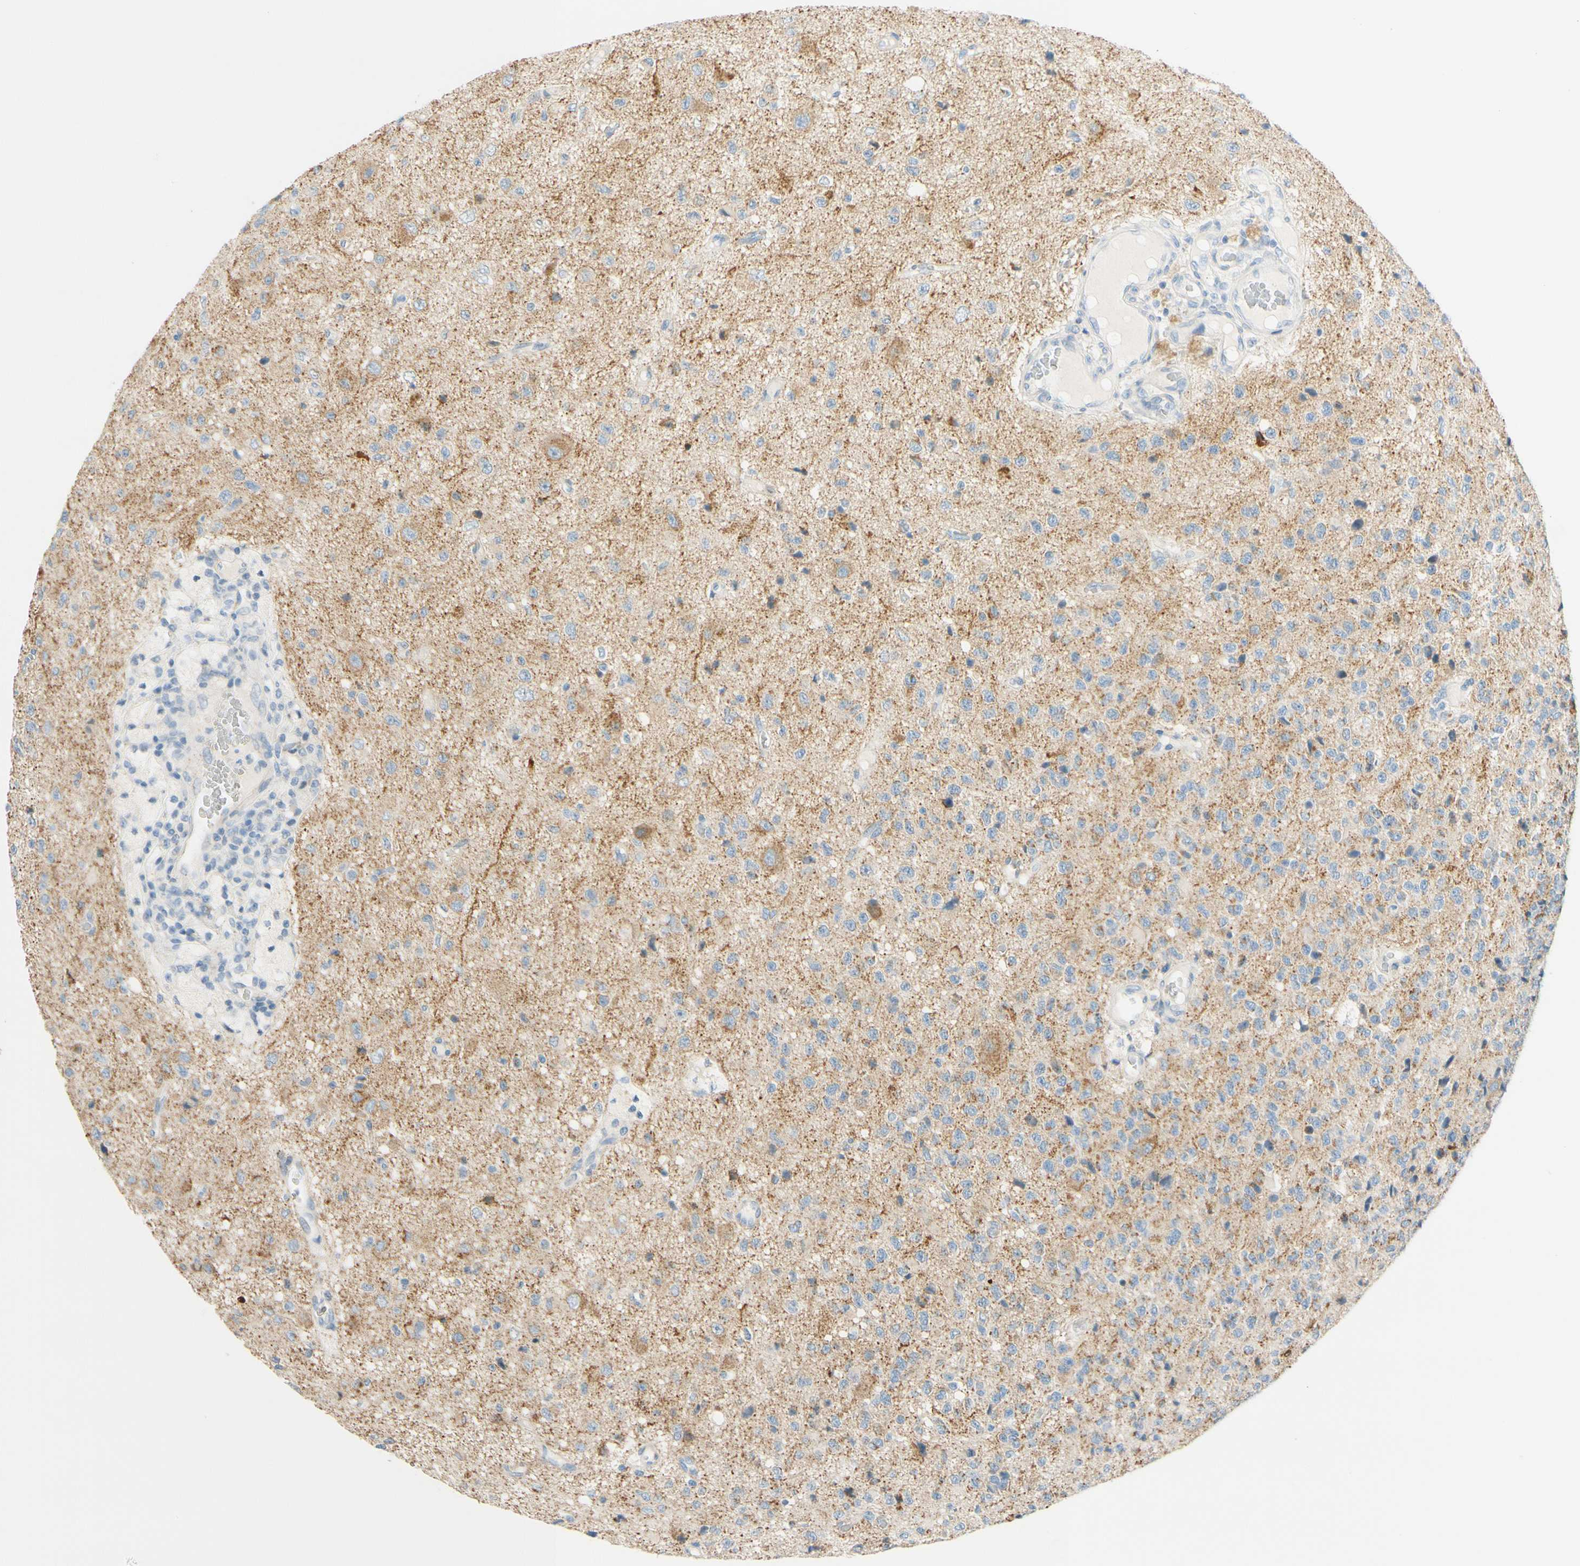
{"staining": {"intensity": "moderate", "quantity": "<25%", "location": "cytoplasmic/membranous"}, "tissue": "glioma", "cell_type": "Tumor cells", "image_type": "cancer", "snomed": [{"axis": "morphology", "description": "Glioma, malignant, High grade"}, {"axis": "topography", "description": "pancreas cauda"}], "caption": "Glioma tissue reveals moderate cytoplasmic/membranous expression in about <25% of tumor cells", "gene": "GALNT5", "patient": {"sex": "male", "age": 60}}